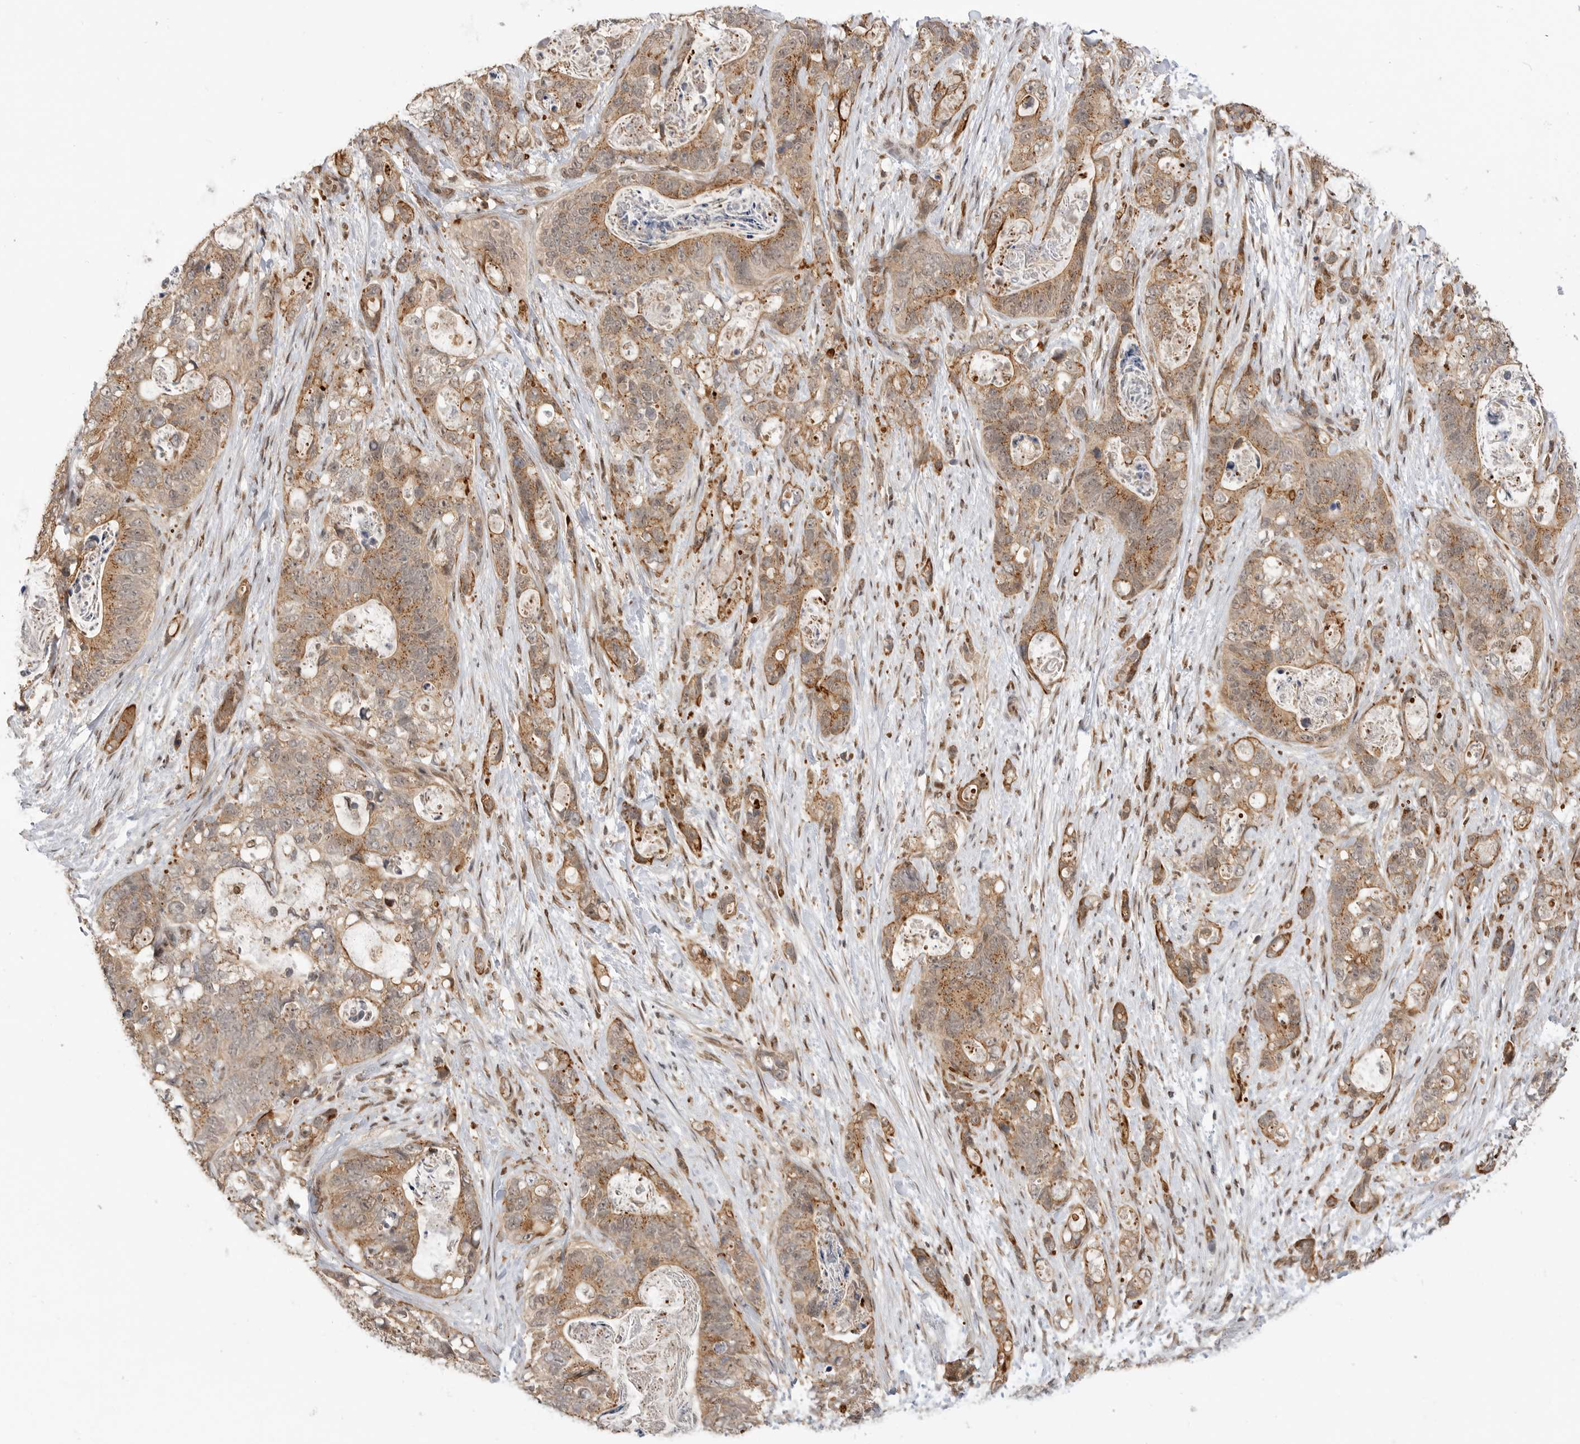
{"staining": {"intensity": "moderate", "quantity": ">75%", "location": "cytoplasmic/membranous"}, "tissue": "stomach cancer", "cell_type": "Tumor cells", "image_type": "cancer", "snomed": [{"axis": "morphology", "description": "Normal tissue, NOS"}, {"axis": "morphology", "description": "Adenocarcinoma, NOS"}, {"axis": "topography", "description": "Stomach"}], "caption": "An immunohistochemistry photomicrograph of tumor tissue is shown. Protein staining in brown highlights moderate cytoplasmic/membranous positivity in adenocarcinoma (stomach) within tumor cells.", "gene": "ALKAL1", "patient": {"sex": "female", "age": 89}}